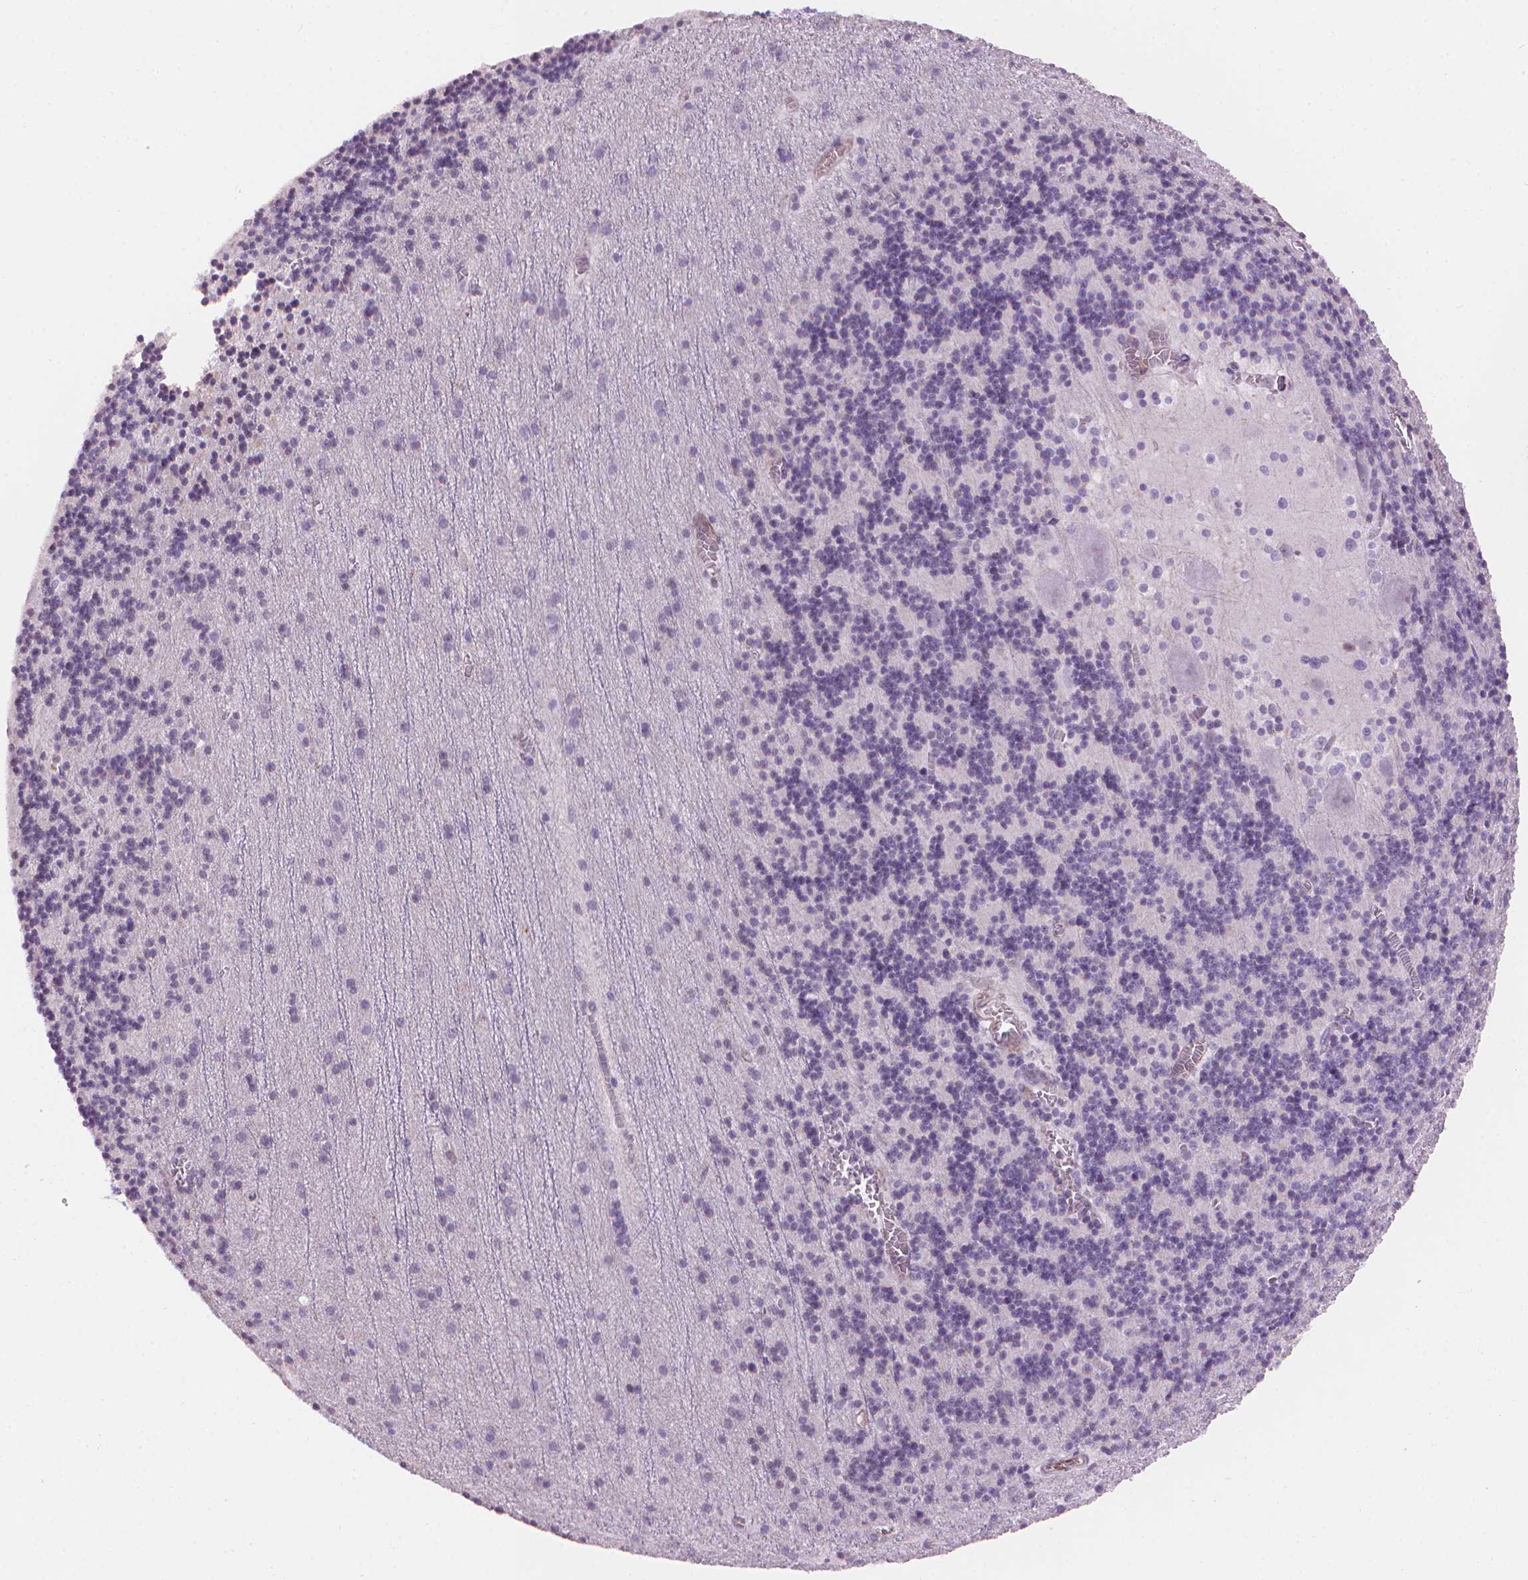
{"staining": {"intensity": "negative", "quantity": "none", "location": "none"}, "tissue": "cerebellum", "cell_type": "Cells in granular layer", "image_type": "normal", "snomed": [{"axis": "morphology", "description": "Normal tissue, NOS"}, {"axis": "topography", "description": "Cerebellum"}], "caption": "Benign cerebellum was stained to show a protein in brown. There is no significant positivity in cells in granular layer. Brightfield microscopy of immunohistochemistry stained with DAB (3,3'-diaminobenzidine) (brown) and hematoxylin (blue), captured at high magnification.", "gene": "TMEM184A", "patient": {"sex": "male", "age": 70}}